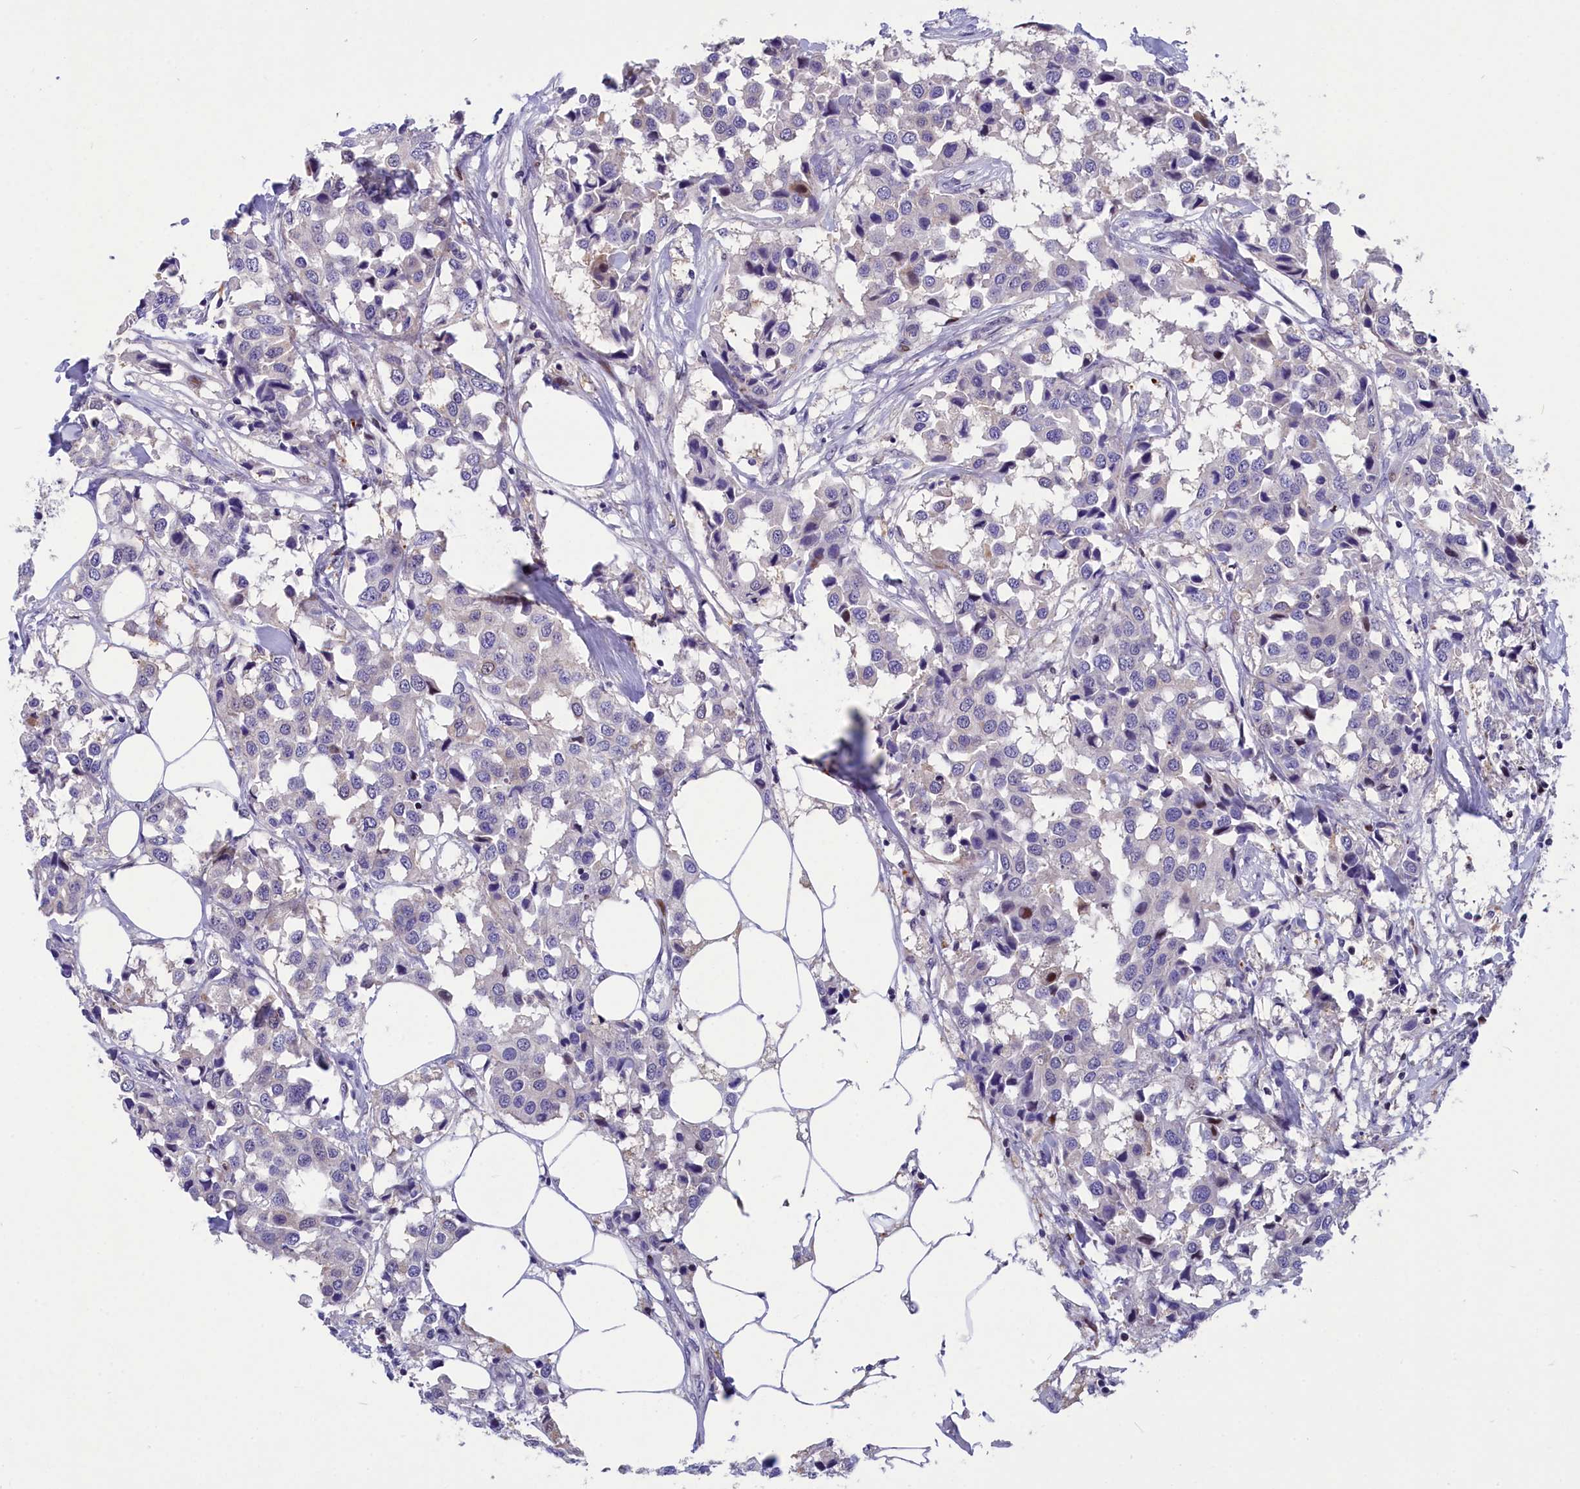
{"staining": {"intensity": "negative", "quantity": "none", "location": "none"}, "tissue": "breast cancer", "cell_type": "Tumor cells", "image_type": "cancer", "snomed": [{"axis": "morphology", "description": "Duct carcinoma"}, {"axis": "topography", "description": "Breast"}], "caption": "DAB immunohistochemical staining of infiltrating ductal carcinoma (breast) displays no significant positivity in tumor cells.", "gene": "NKPD1", "patient": {"sex": "female", "age": 80}}